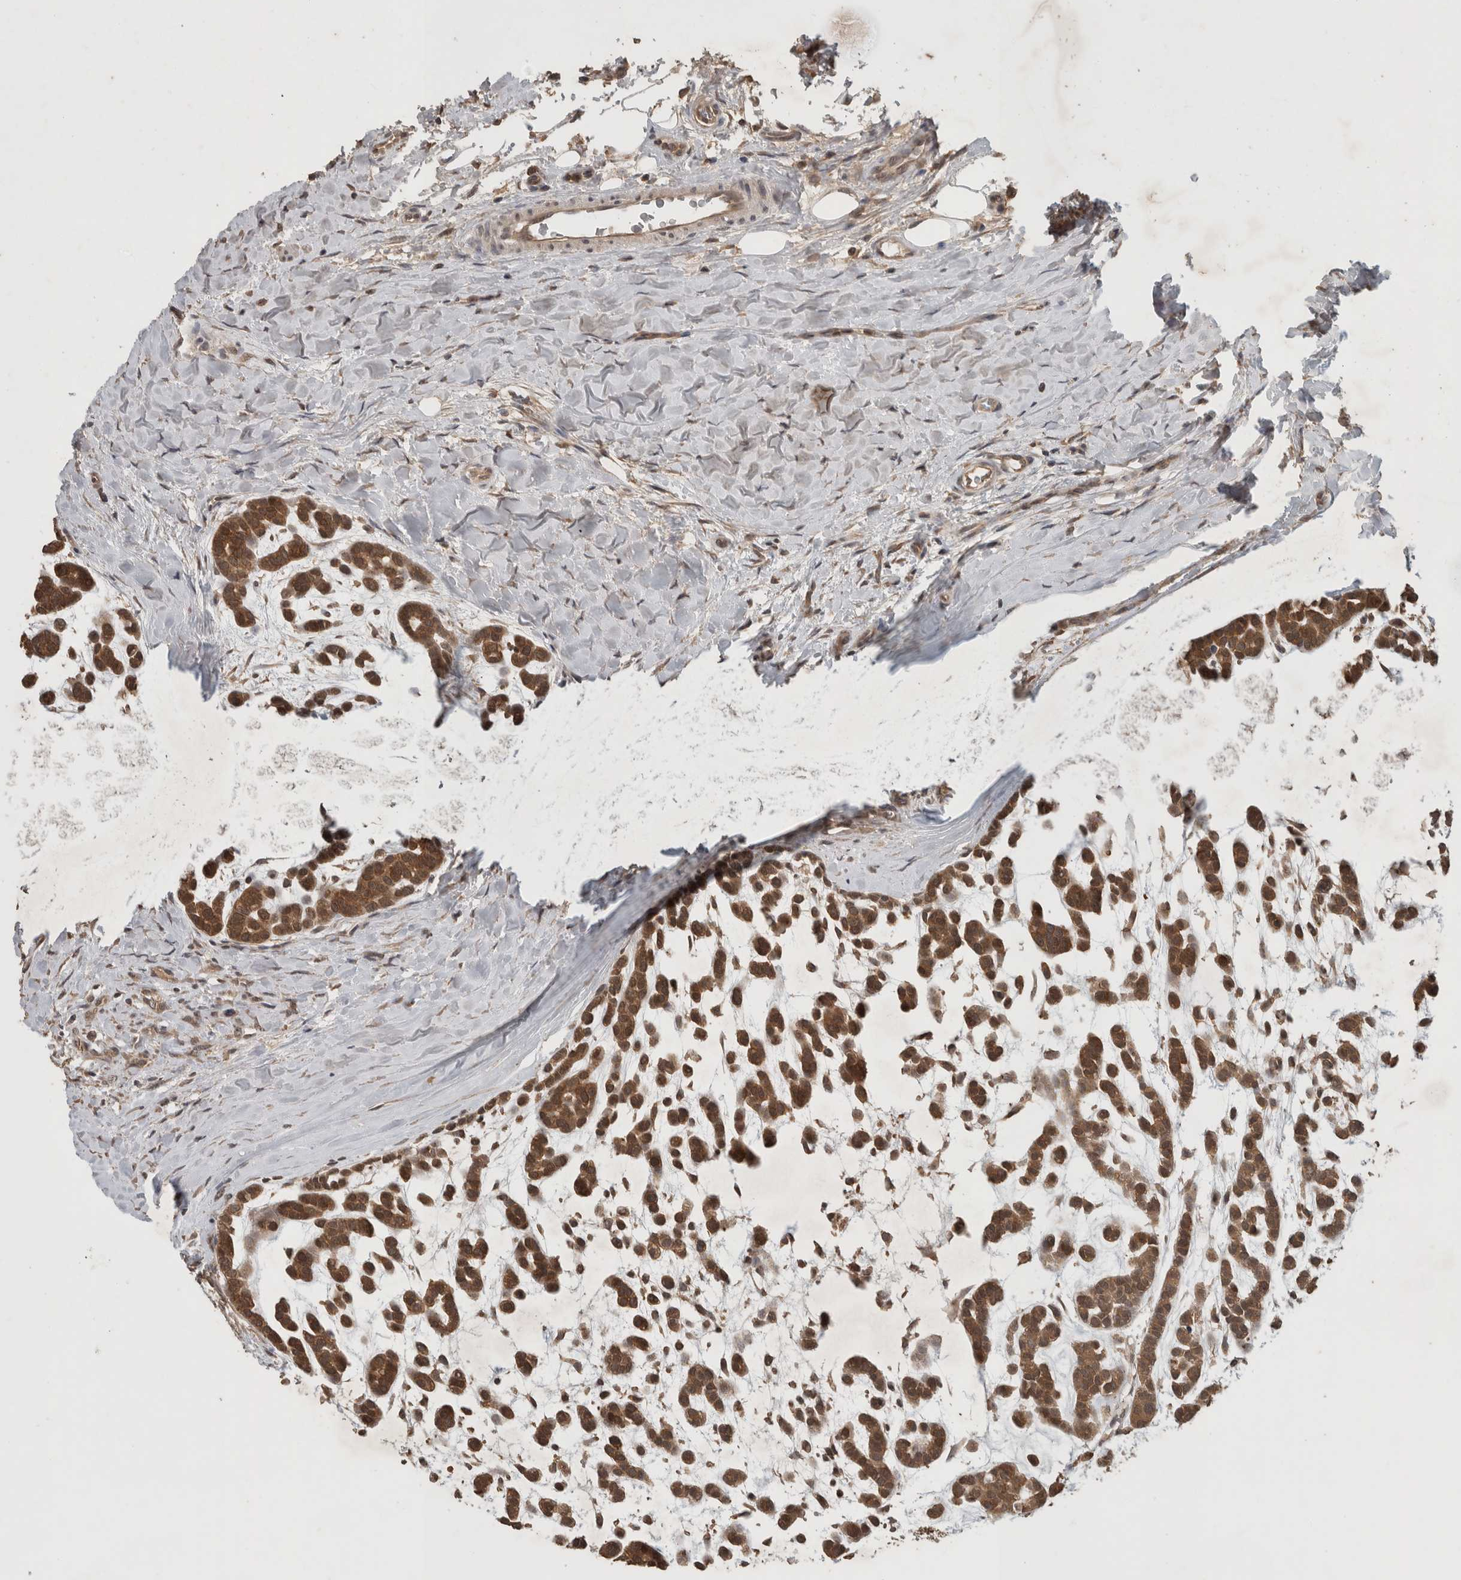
{"staining": {"intensity": "moderate", "quantity": ">75%", "location": "cytoplasmic/membranous"}, "tissue": "head and neck cancer", "cell_type": "Tumor cells", "image_type": "cancer", "snomed": [{"axis": "morphology", "description": "Adenocarcinoma, NOS"}, {"axis": "morphology", "description": "Adenoma, NOS"}, {"axis": "topography", "description": "Head-Neck"}], "caption": "A medium amount of moderate cytoplasmic/membranous staining is appreciated in about >75% of tumor cells in head and neck adenoma tissue. (brown staining indicates protein expression, while blue staining denotes nuclei).", "gene": "OTUD7B", "patient": {"sex": "female", "age": 55}}